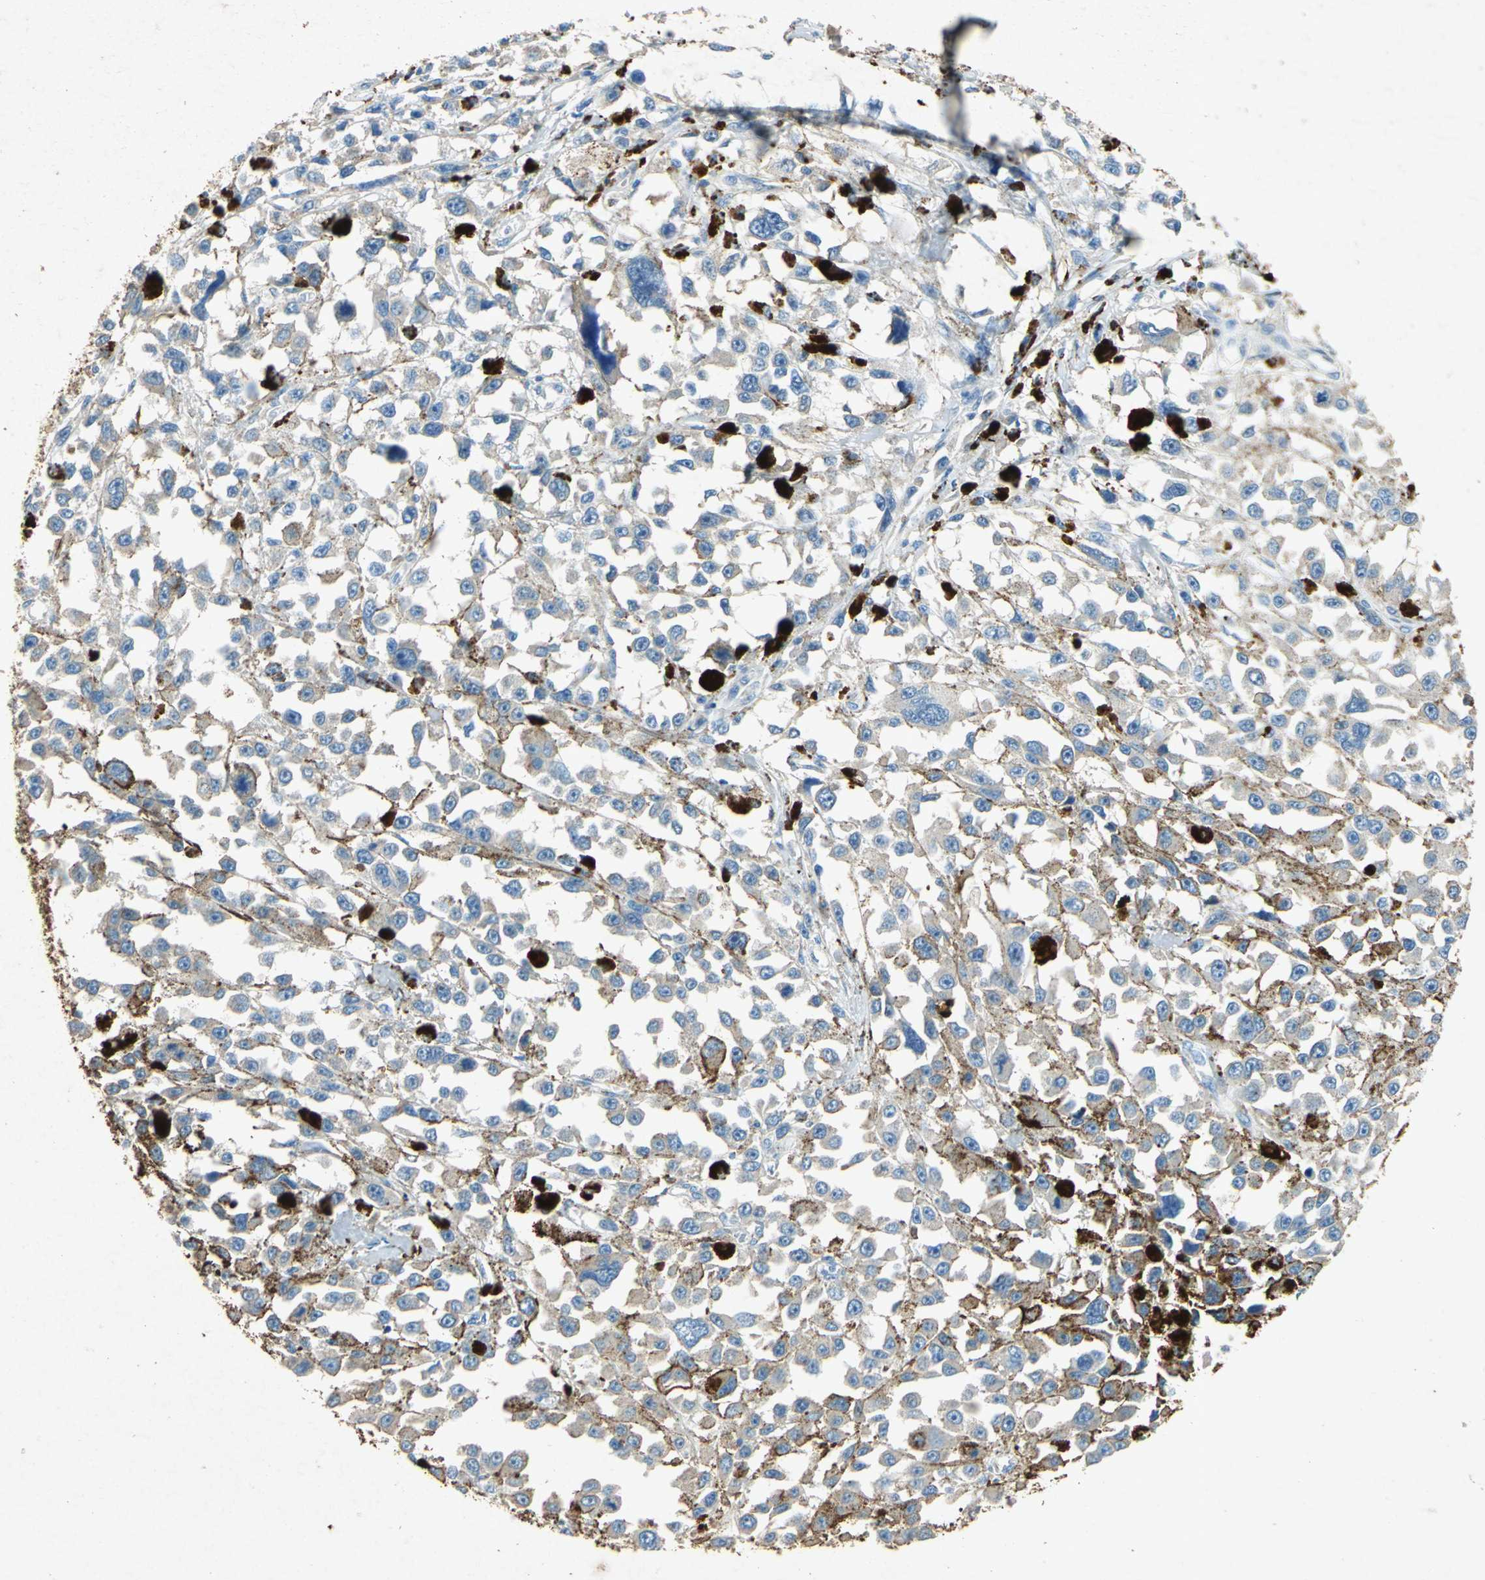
{"staining": {"intensity": "weak", "quantity": ">75%", "location": "cytoplasmic/membranous"}, "tissue": "melanoma", "cell_type": "Tumor cells", "image_type": "cancer", "snomed": [{"axis": "morphology", "description": "Malignant melanoma, Metastatic site"}, {"axis": "topography", "description": "Lymph node"}], "caption": "This histopathology image displays IHC staining of malignant melanoma (metastatic site), with low weak cytoplasmic/membranous expression in approximately >75% of tumor cells.", "gene": "ADAMTS5", "patient": {"sex": "male", "age": 59}}